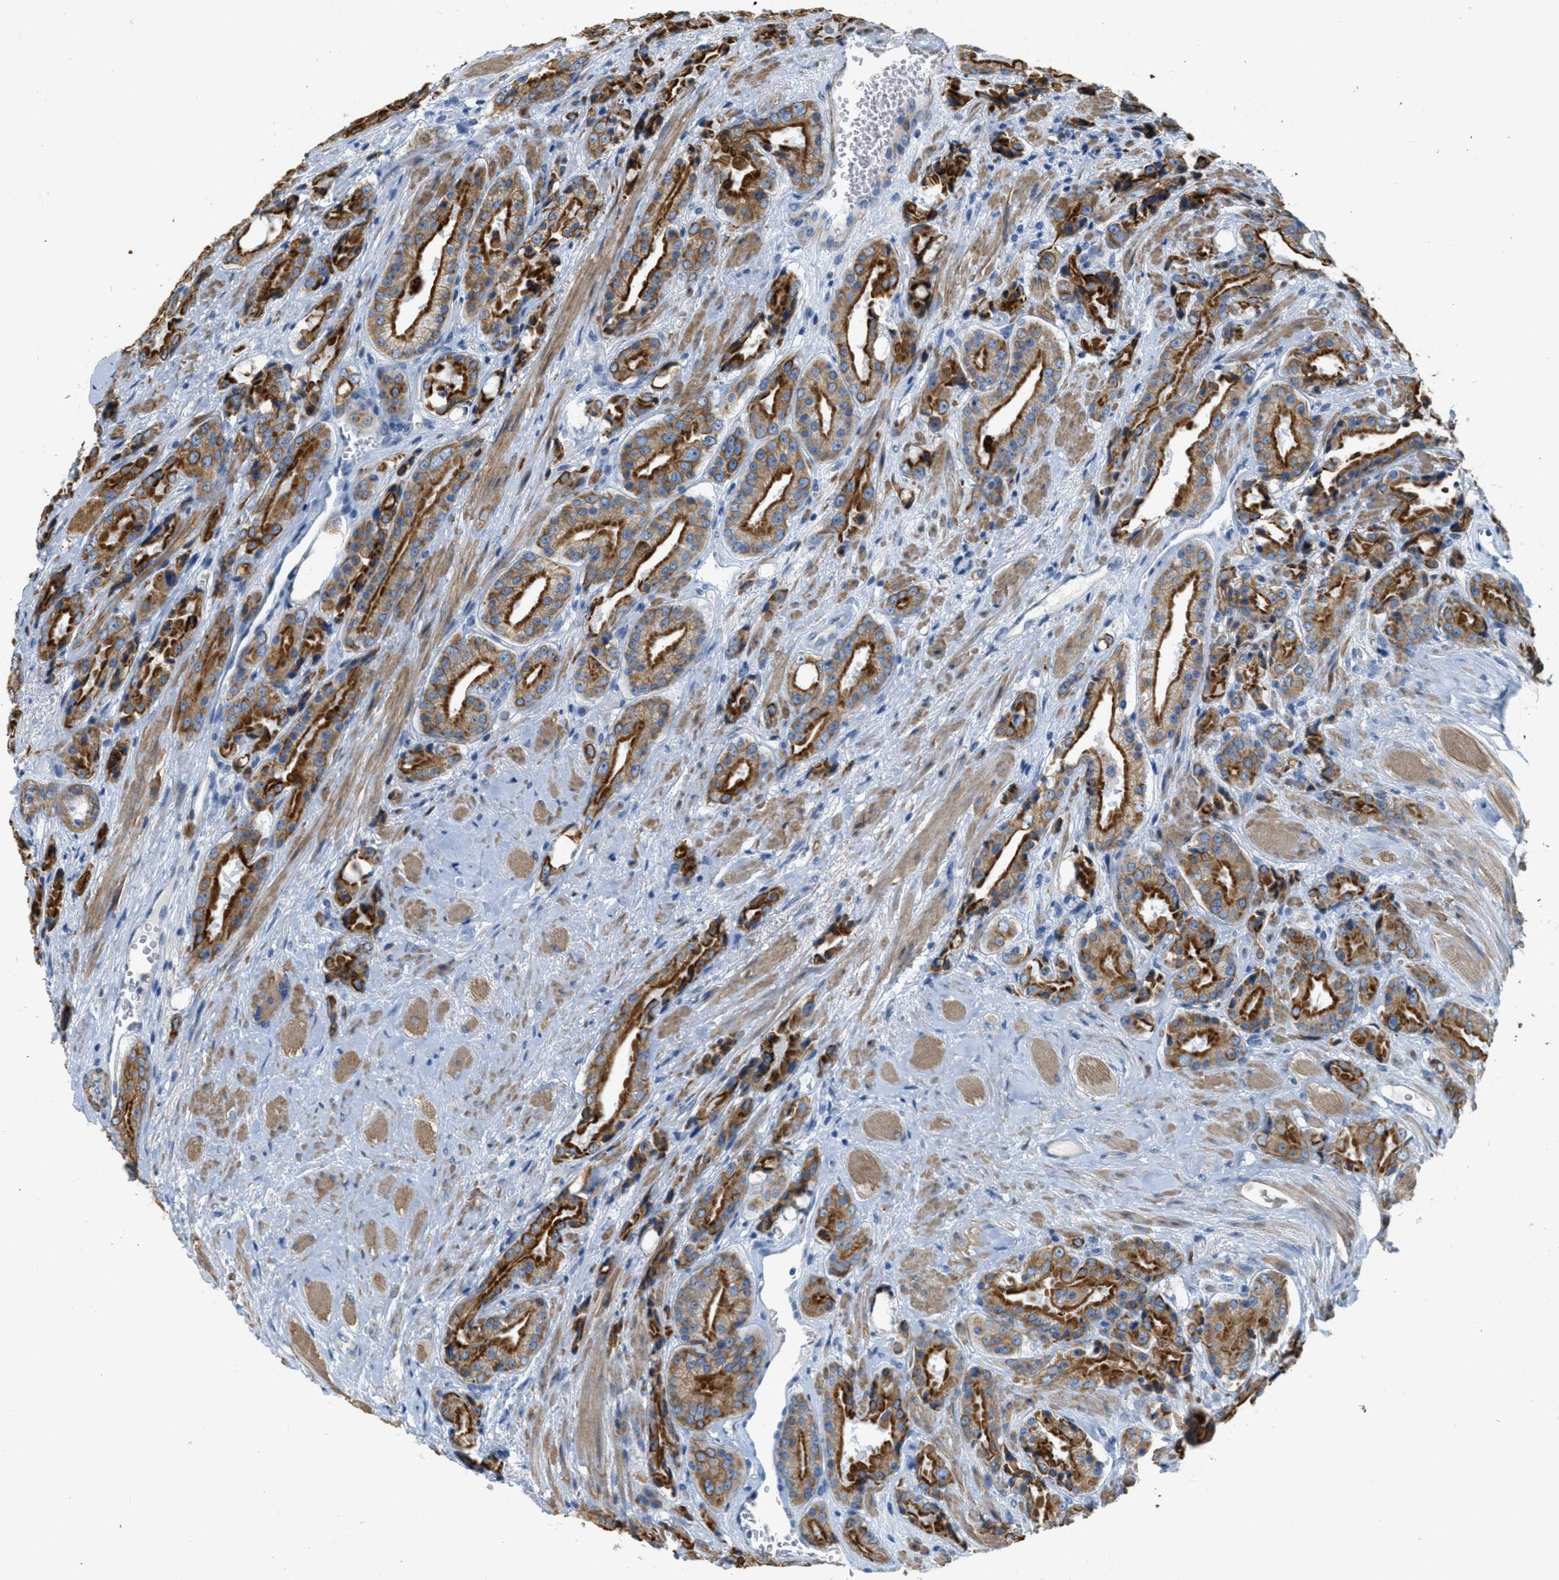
{"staining": {"intensity": "strong", "quantity": ">75%", "location": "cytoplasmic/membranous"}, "tissue": "prostate cancer", "cell_type": "Tumor cells", "image_type": "cancer", "snomed": [{"axis": "morphology", "description": "Adenocarcinoma, High grade"}, {"axis": "topography", "description": "Prostate"}], "caption": "Immunohistochemistry (IHC) image of neoplastic tissue: human adenocarcinoma (high-grade) (prostate) stained using immunohistochemistry reveals high levels of strong protein expression localized specifically in the cytoplasmic/membranous of tumor cells, appearing as a cytoplasmic/membranous brown color.", "gene": "MRS2", "patient": {"sex": "male", "age": 71}}